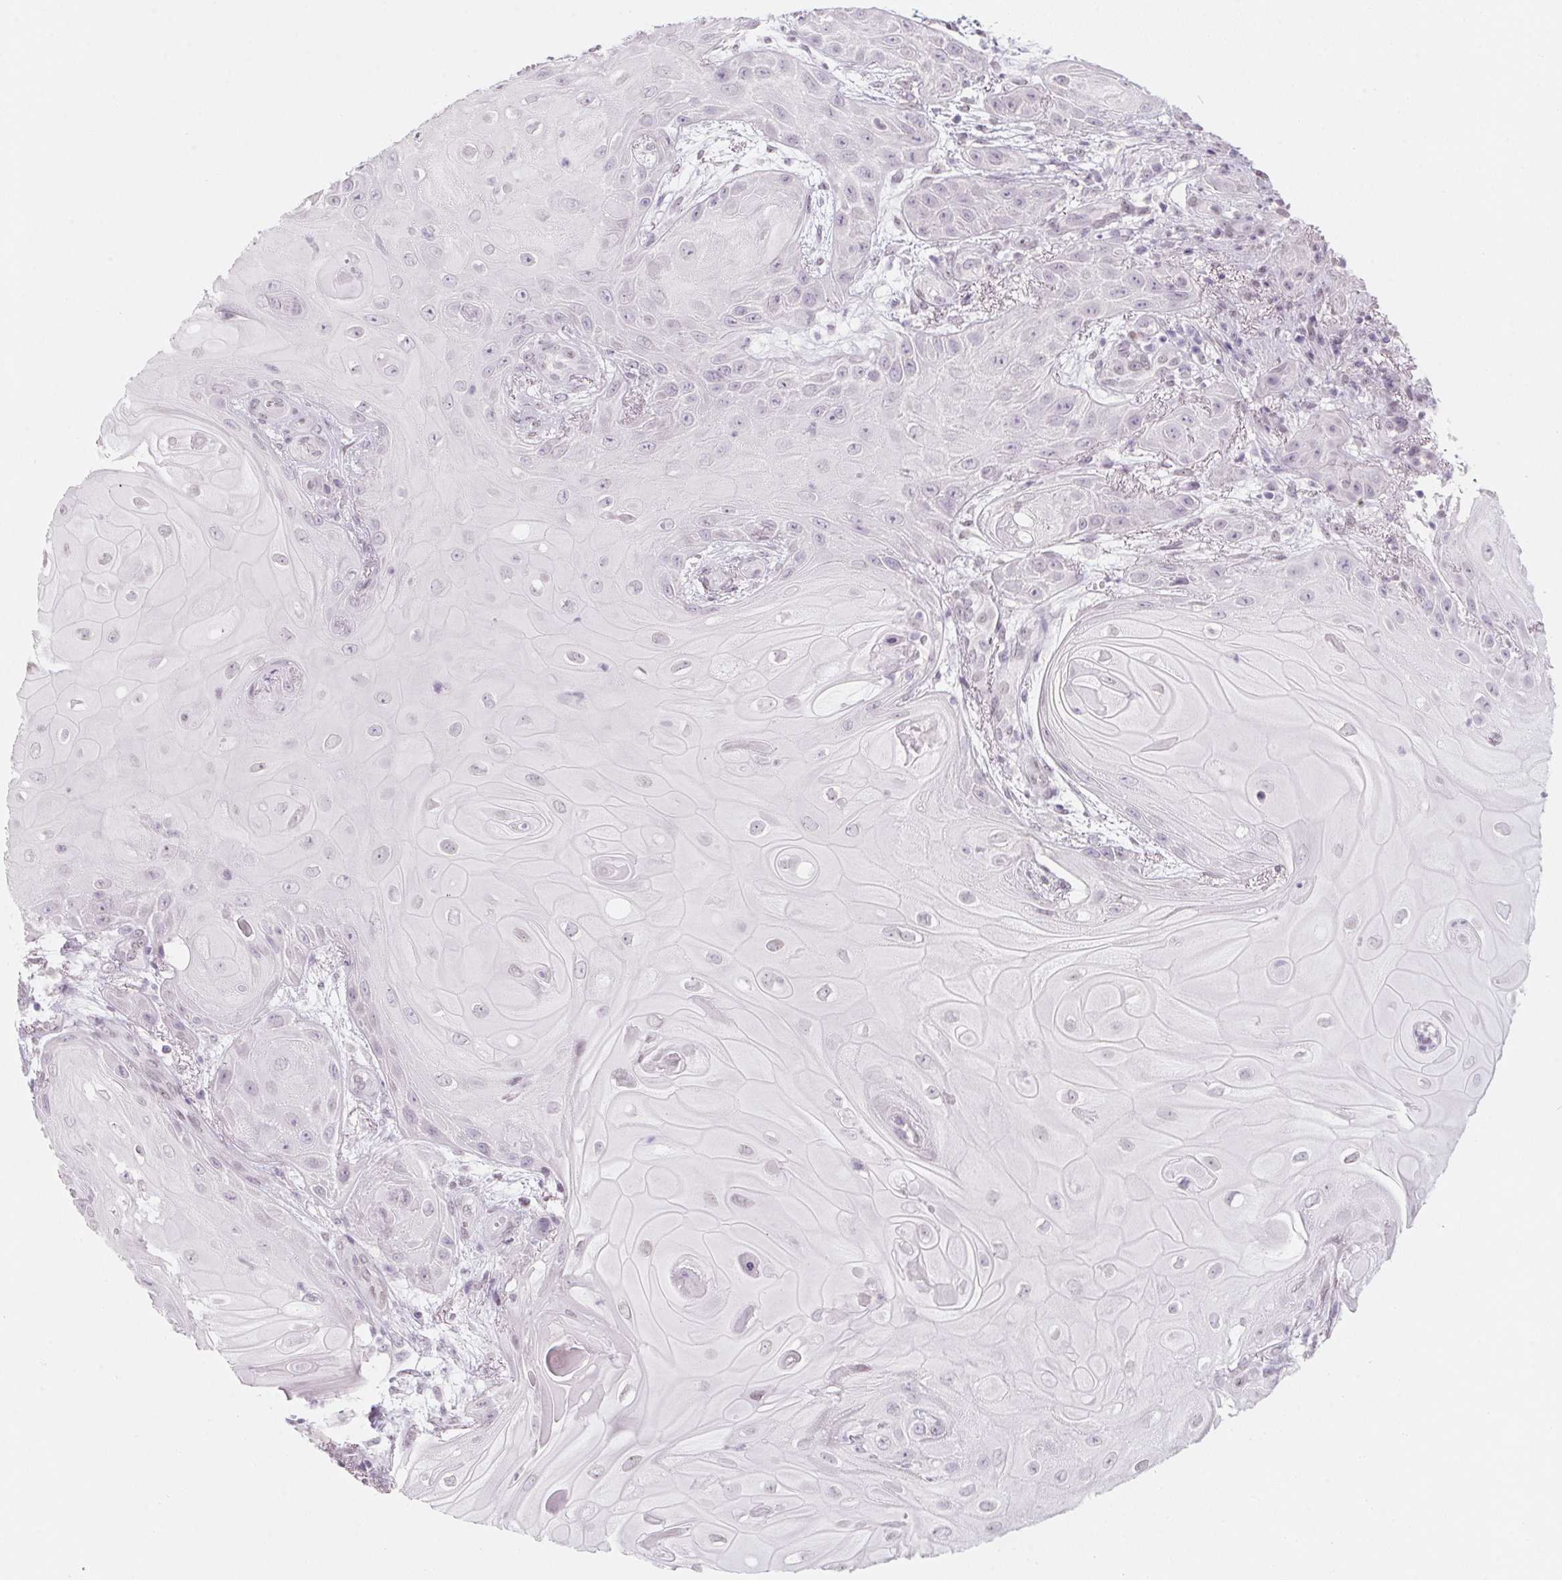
{"staining": {"intensity": "negative", "quantity": "none", "location": "none"}, "tissue": "skin cancer", "cell_type": "Tumor cells", "image_type": "cancer", "snomed": [{"axis": "morphology", "description": "Squamous cell carcinoma, NOS"}, {"axis": "topography", "description": "Skin"}], "caption": "Squamous cell carcinoma (skin) was stained to show a protein in brown. There is no significant expression in tumor cells.", "gene": "KCNQ2", "patient": {"sex": "male", "age": 62}}